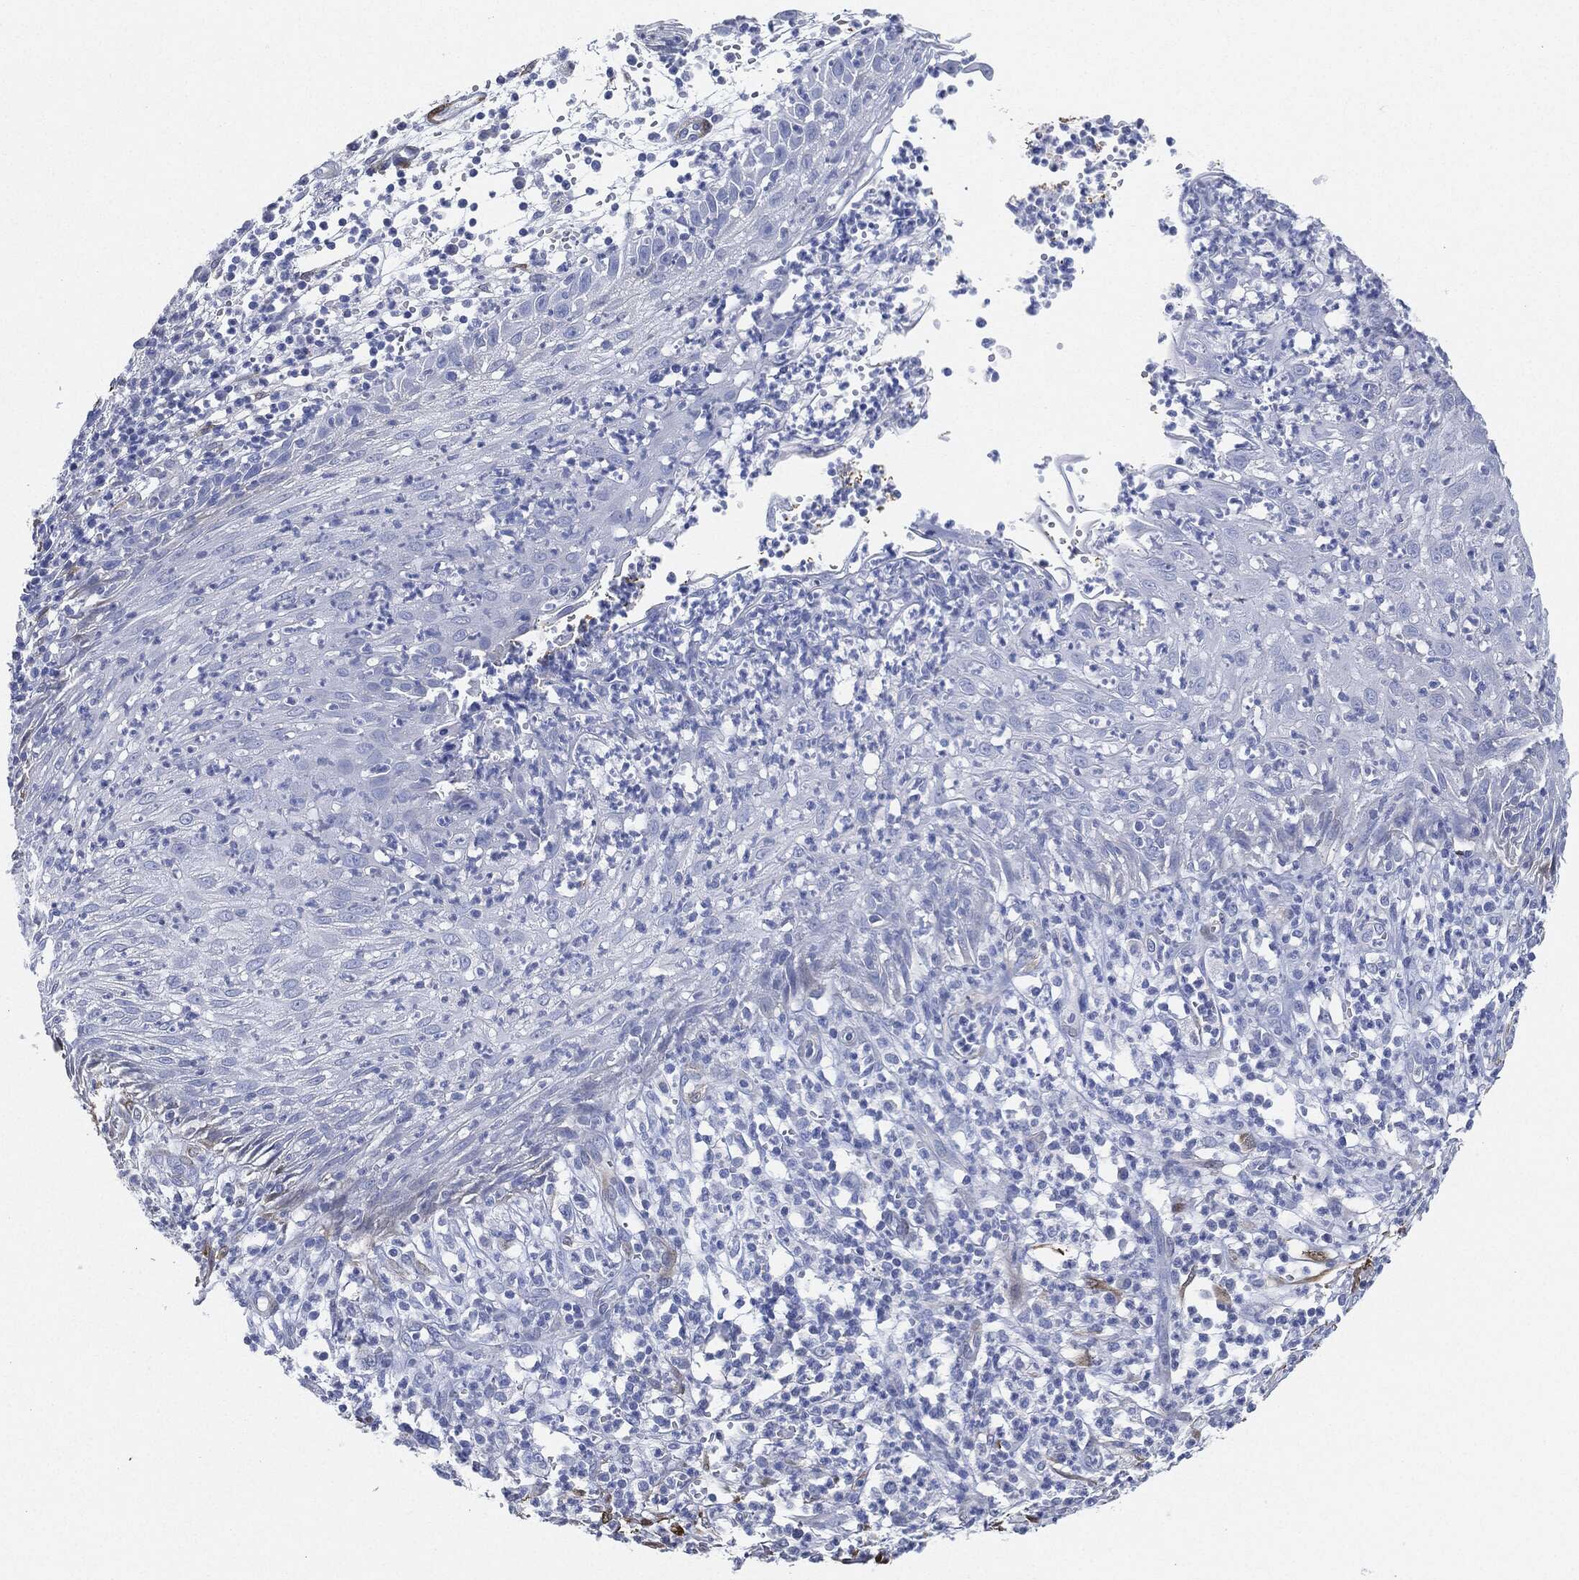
{"staining": {"intensity": "negative", "quantity": "none", "location": "none"}, "tissue": "skin cancer", "cell_type": "Tumor cells", "image_type": "cancer", "snomed": [{"axis": "morphology", "description": "Normal tissue, NOS"}, {"axis": "morphology", "description": "Squamous cell carcinoma, NOS"}, {"axis": "topography", "description": "Skin"}], "caption": "Tumor cells show no significant staining in skin cancer.", "gene": "TAGLN", "patient": {"sex": "male", "age": 79}}